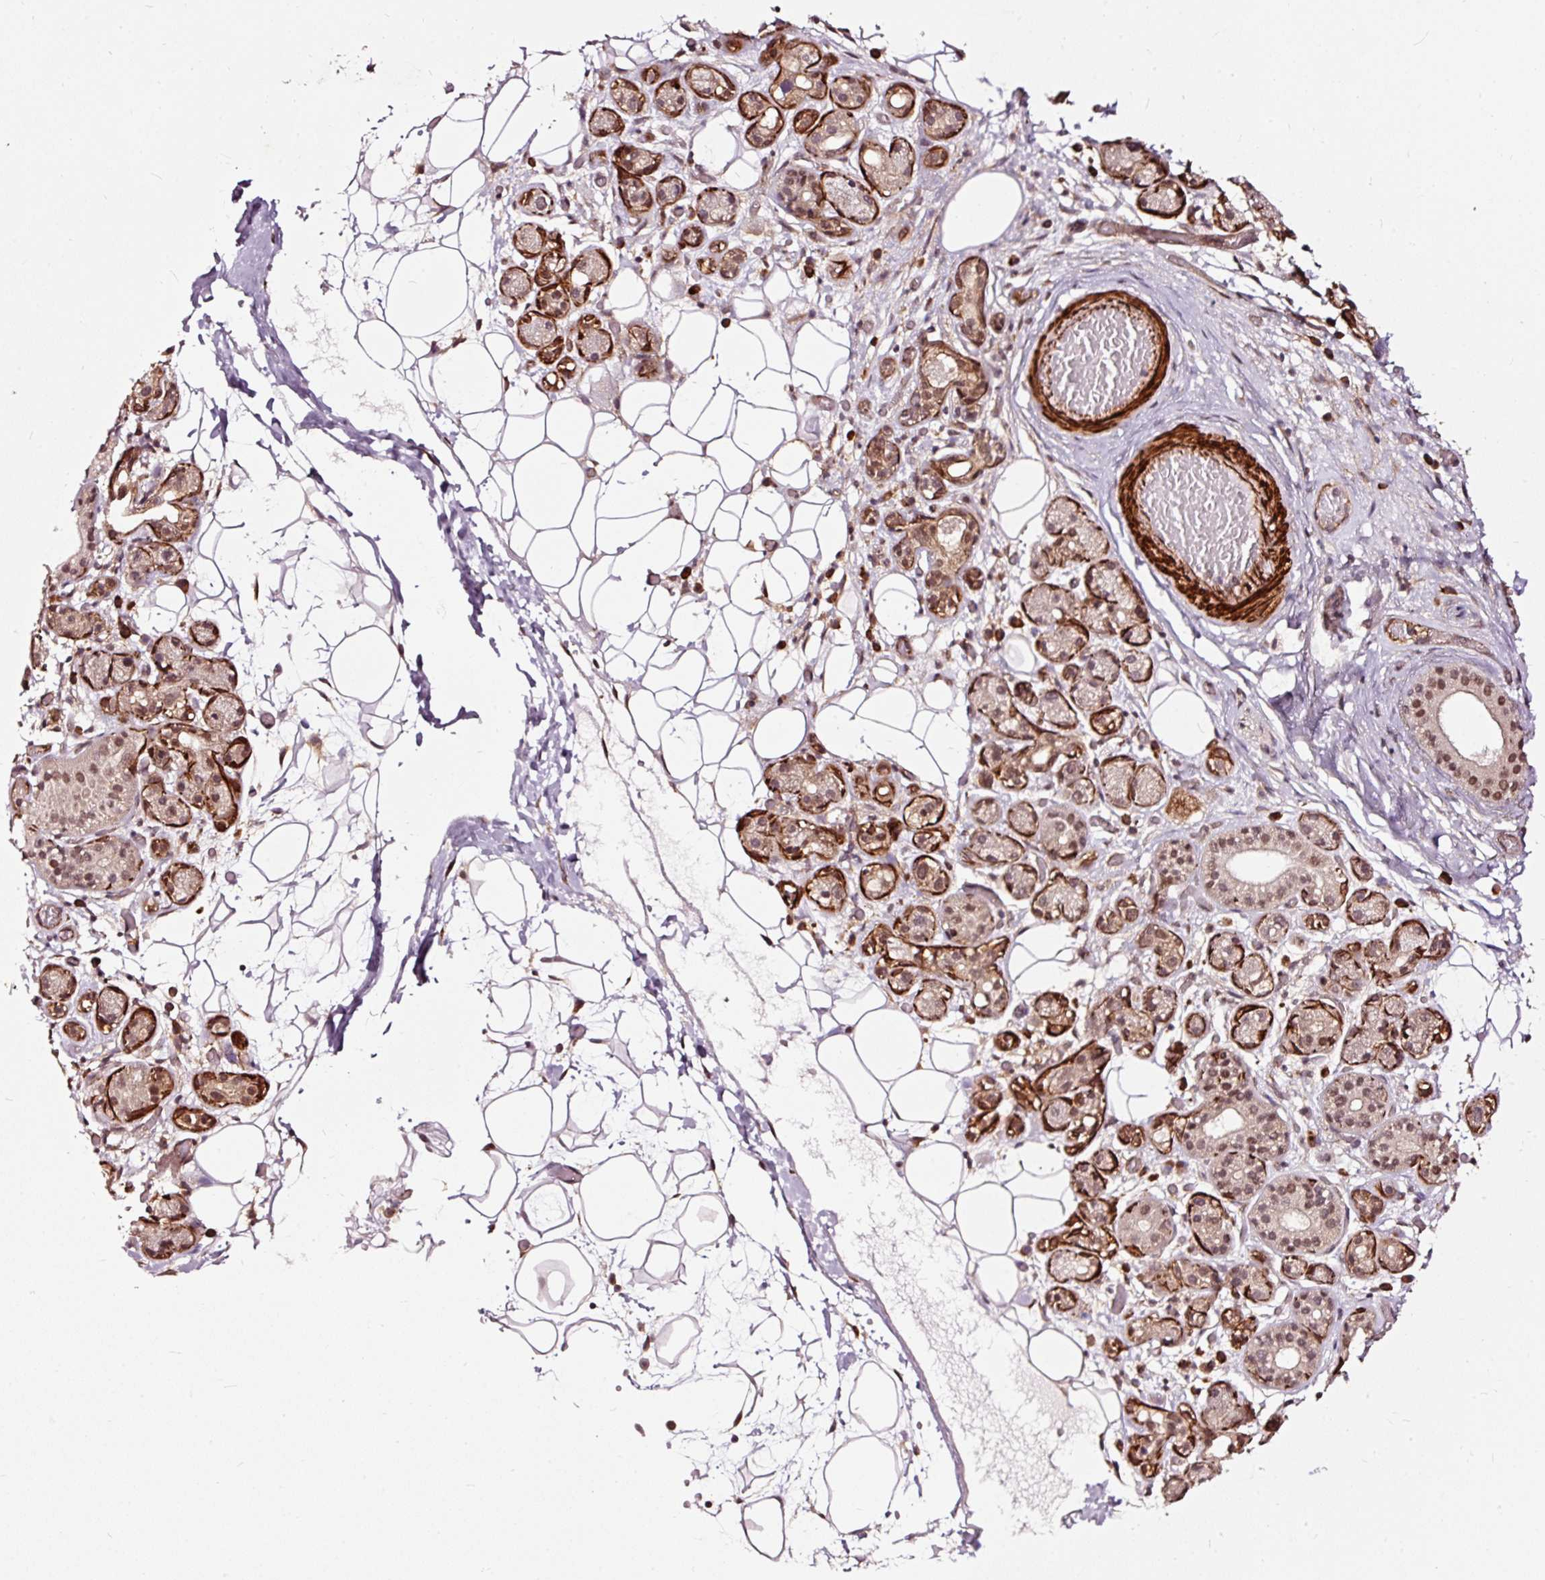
{"staining": {"intensity": "moderate", "quantity": "25%-75%", "location": "nuclear"}, "tissue": "salivary gland", "cell_type": "Glandular cells", "image_type": "normal", "snomed": [{"axis": "morphology", "description": "Normal tissue, NOS"}, {"axis": "topography", "description": "Salivary gland"}], "caption": "A brown stain shows moderate nuclear expression of a protein in glandular cells of unremarkable human salivary gland. (Stains: DAB (3,3'-diaminobenzidine) in brown, nuclei in blue, Microscopy: brightfield microscopy at high magnification).", "gene": "TPM1", "patient": {"sex": "male", "age": 82}}